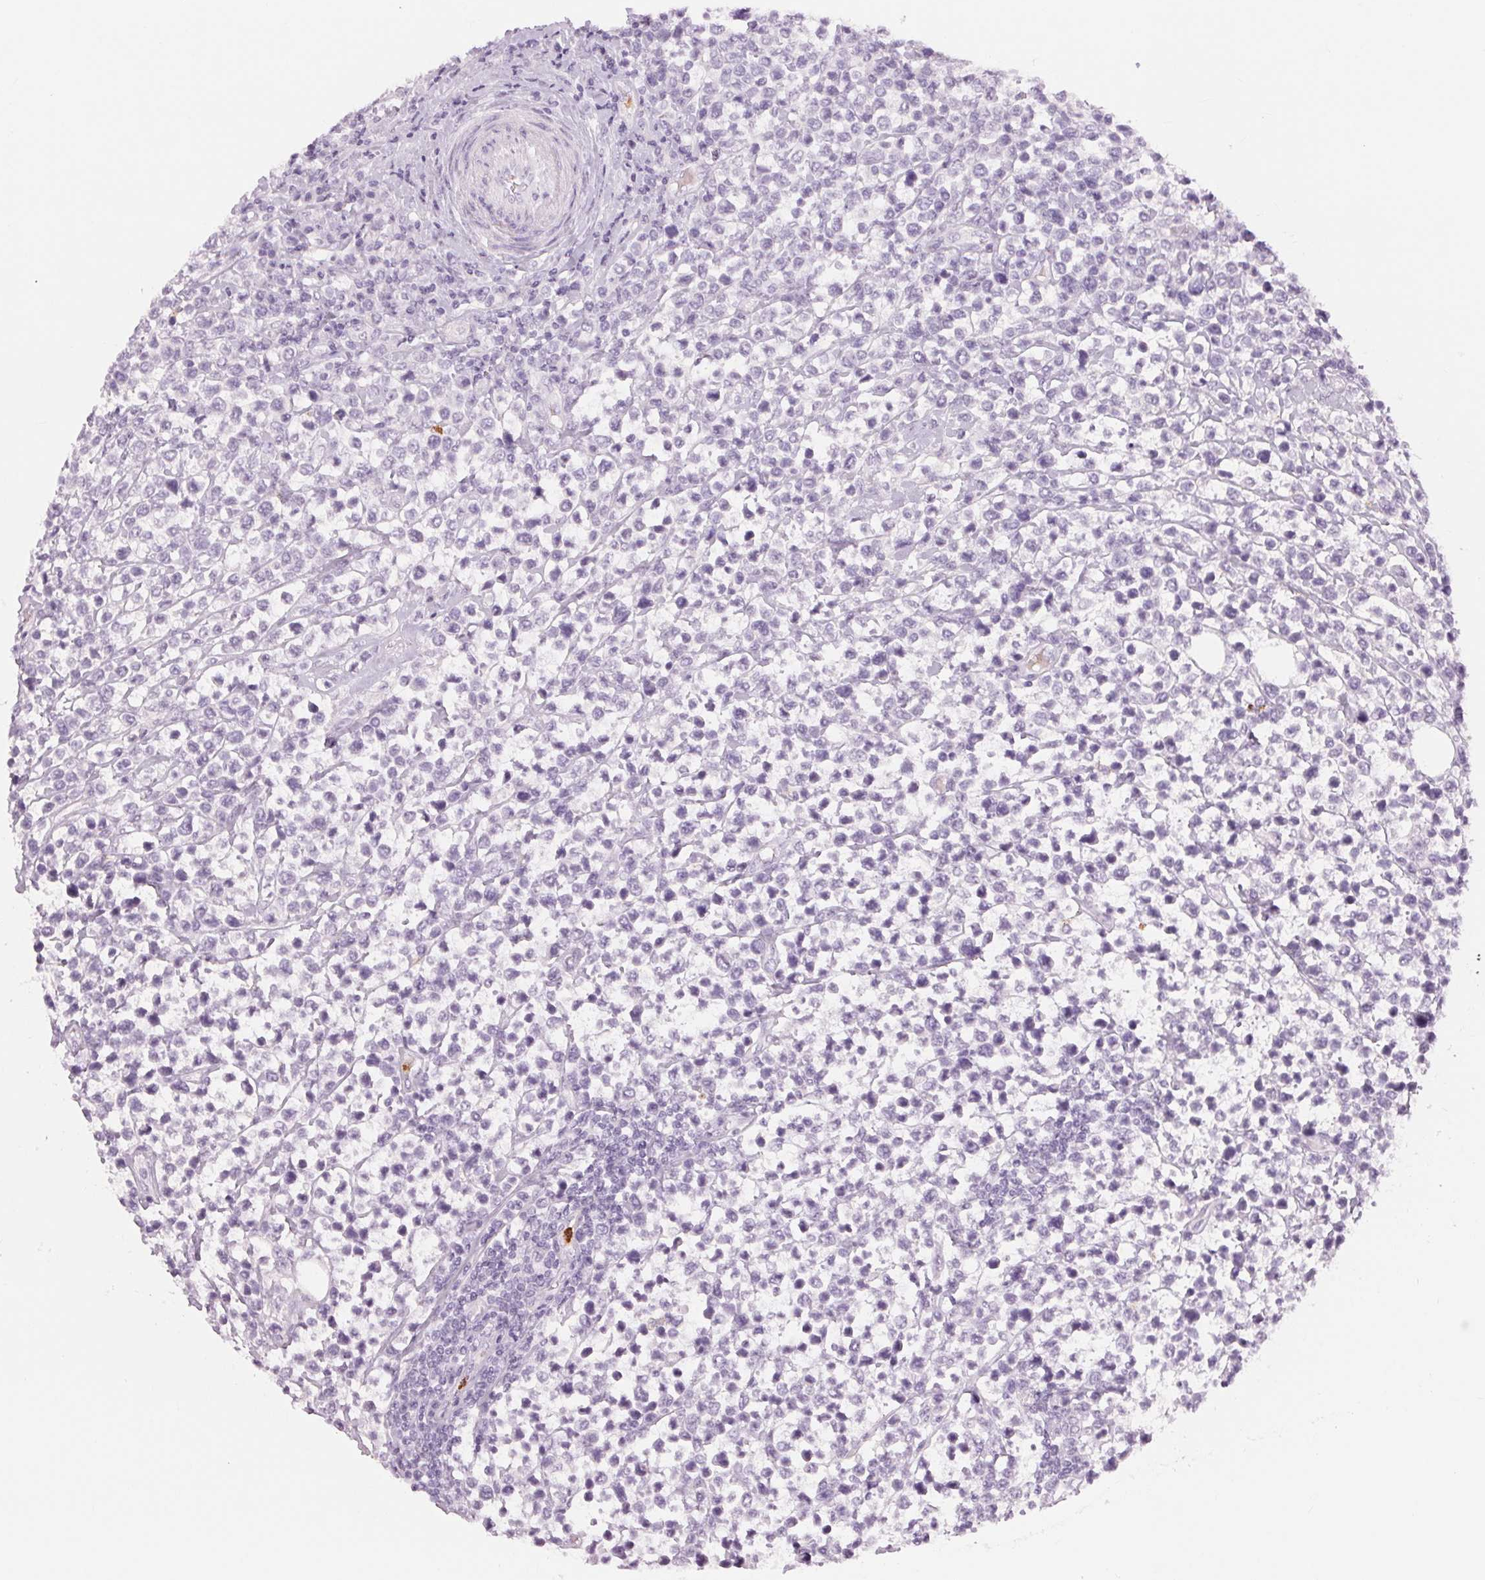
{"staining": {"intensity": "negative", "quantity": "none", "location": "none"}, "tissue": "lymphoma", "cell_type": "Tumor cells", "image_type": "cancer", "snomed": [{"axis": "morphology", "description": "Malignant lymphoma, non-Hodgkin's type, High grade"}, {"axis": "topography", "description": "Soft tissue"}], "caption": "Tumor cells are negative for protein expression in human lymphoma.", "gene": "KLK7", "patient": {"sex": "female", "age": 56}}